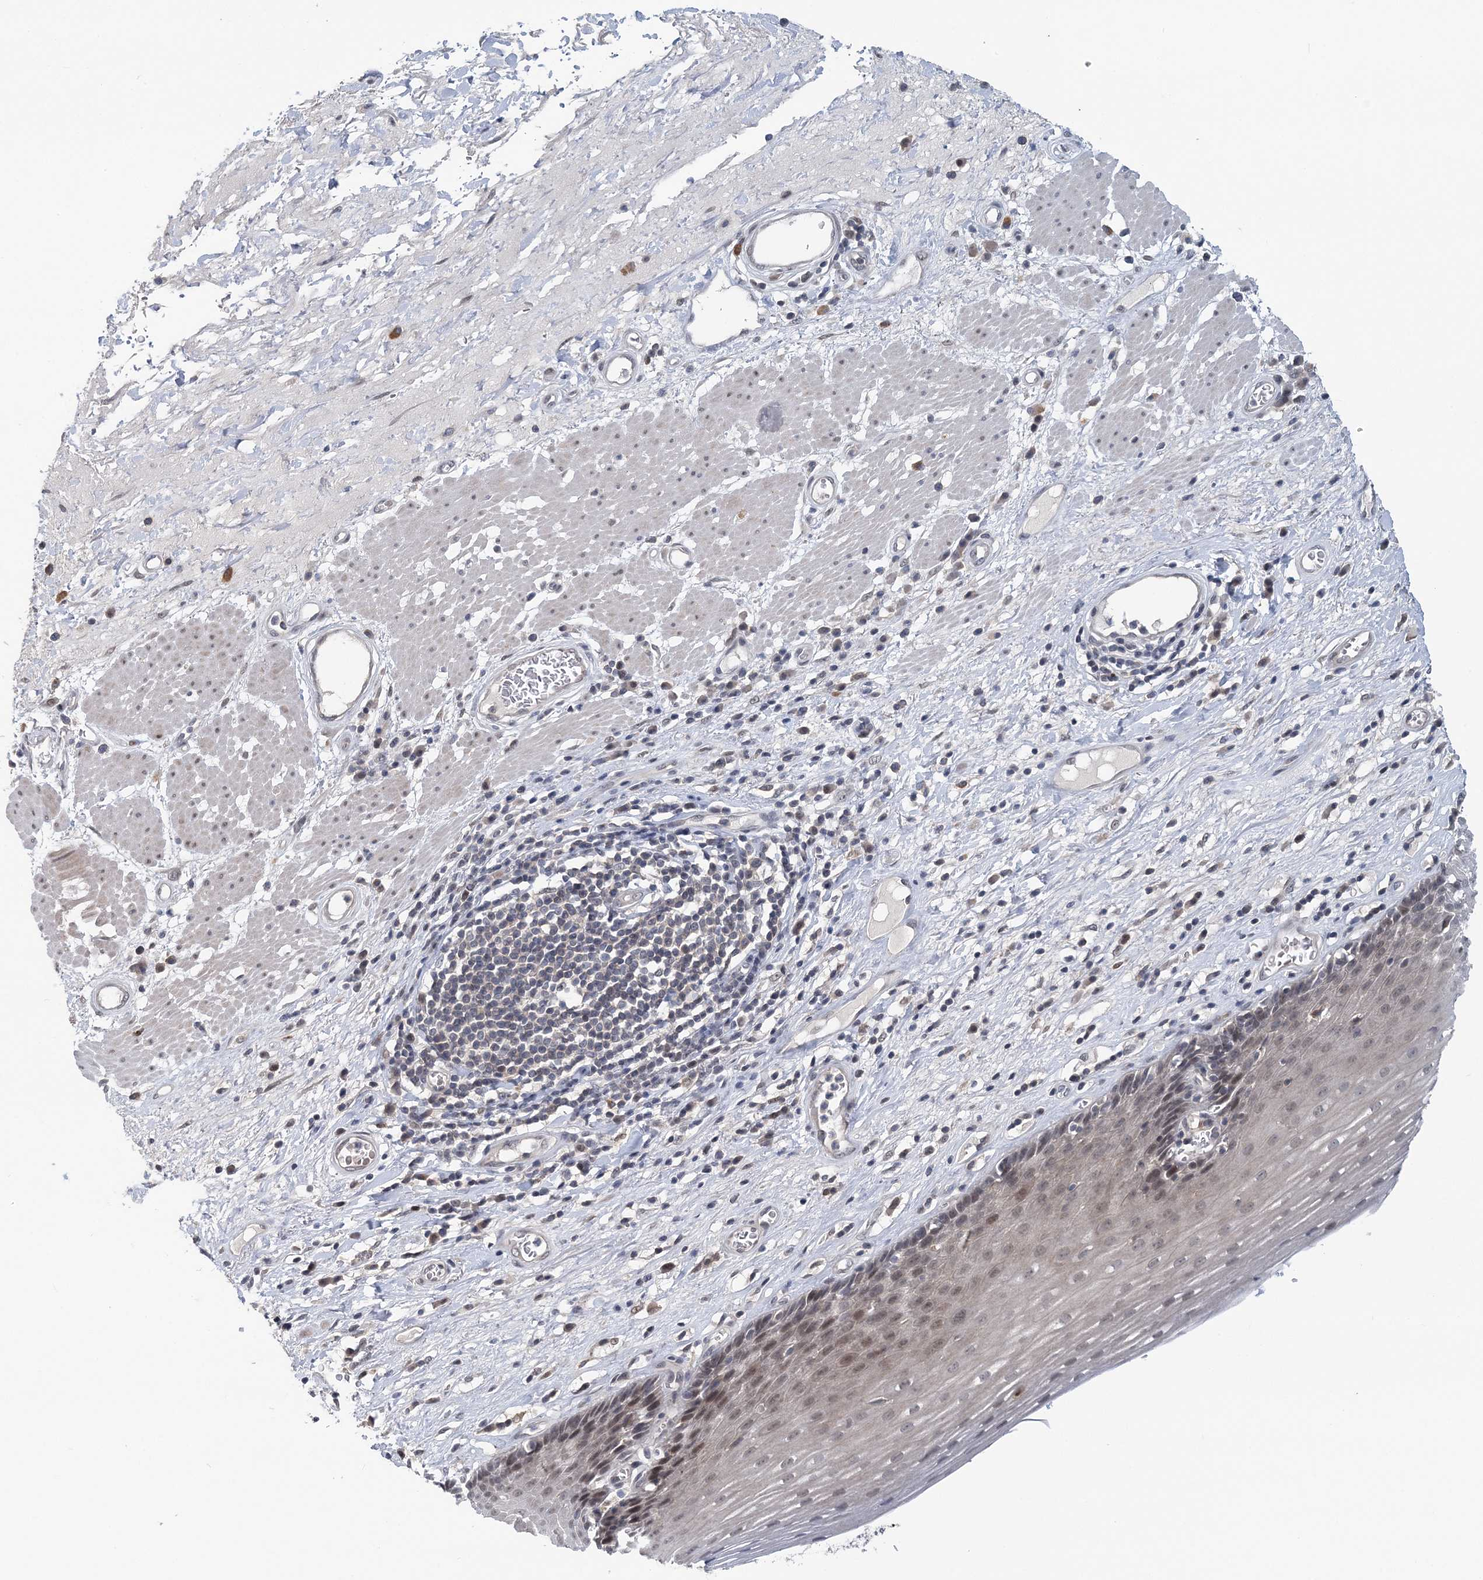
{"staining": {"intensity": "moderate", "quantity": "<25%", "location": "nuclear"}, "tissue": "esophagus", "cell_type": "Squamous epithelial cells", "image_type": "normal", "snomed": [{"axis": "morphology", "description": "Normal tissue, NOS"}, {"axis": "topography", "description": "Esophagus"}], "caption": "This micrograph demonstrates normal esophagus stained with immunohistochemistry to label a protein in brown. The nuclear of squamous epithelial cells show moderate positivity for the protein. Nuclei are counter-stained blue.", "gene": "HYCC2", "patient": {"sex": "male", "age": 62}}